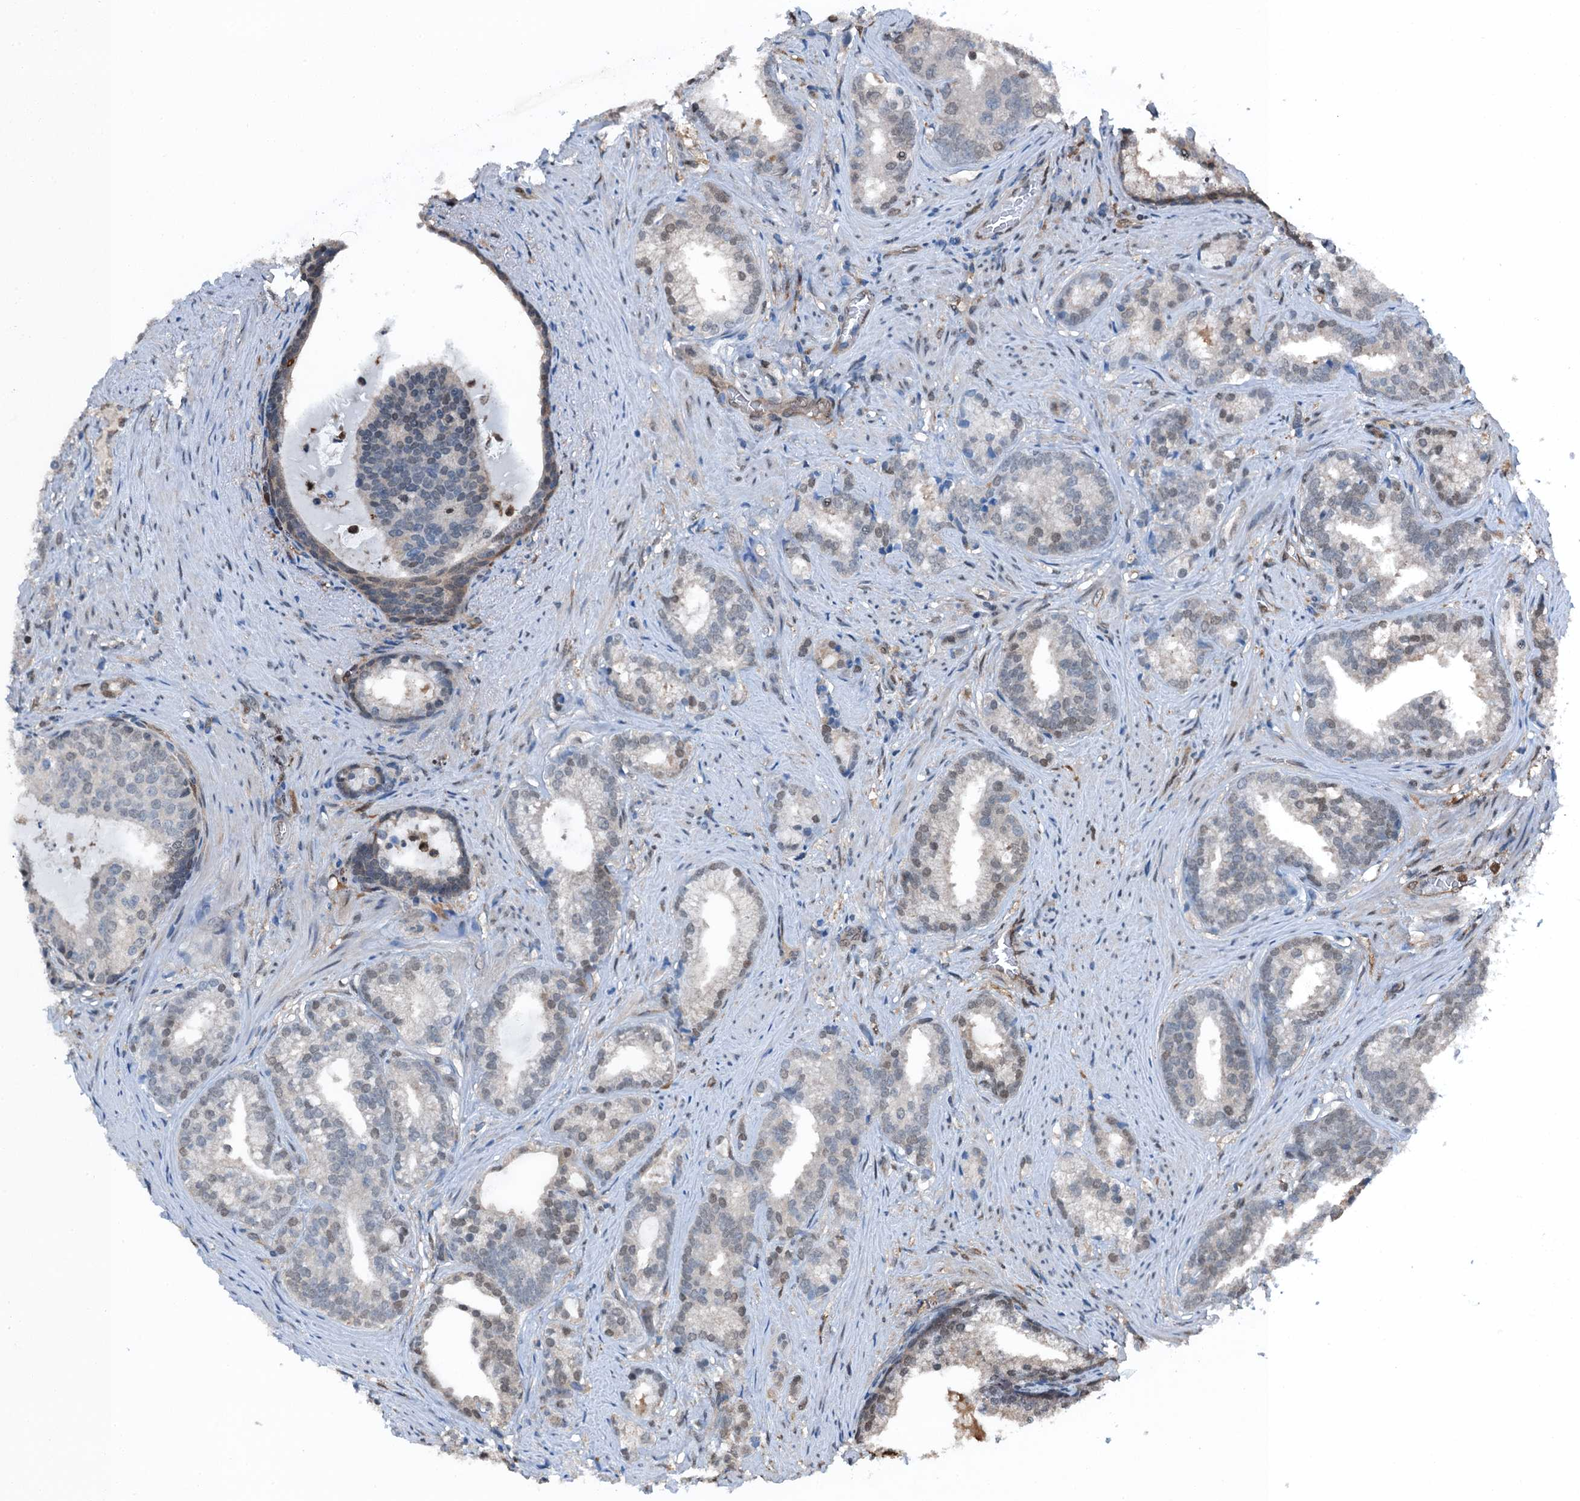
{"staining": {"intensity": "weak", "quantity": "<25%", "location": "nuclear"}, "tissue": "prostate cancer", "cell_type": "Tumor cells", "image_type": "cancer", "snomed": [{"axis": "morphology", "description": "Adenocarcinoma, Low grade"}, {"axis": "topography", "description": "Prostate"}], "caption": "Immunohistochemistry image of neoplastic tissue: human prostate cancer (low-grade adenocarcinoma) stained with DAB reveals no significant protein expression in tumor cells. Brightfield microscopy of immunohistochemistry (IHC) stained with DAB (brown) and hematoxylin (blue), captured at high magnification.", "gene": "RNH1", "patient": {"sex": "male", "age": 71}}